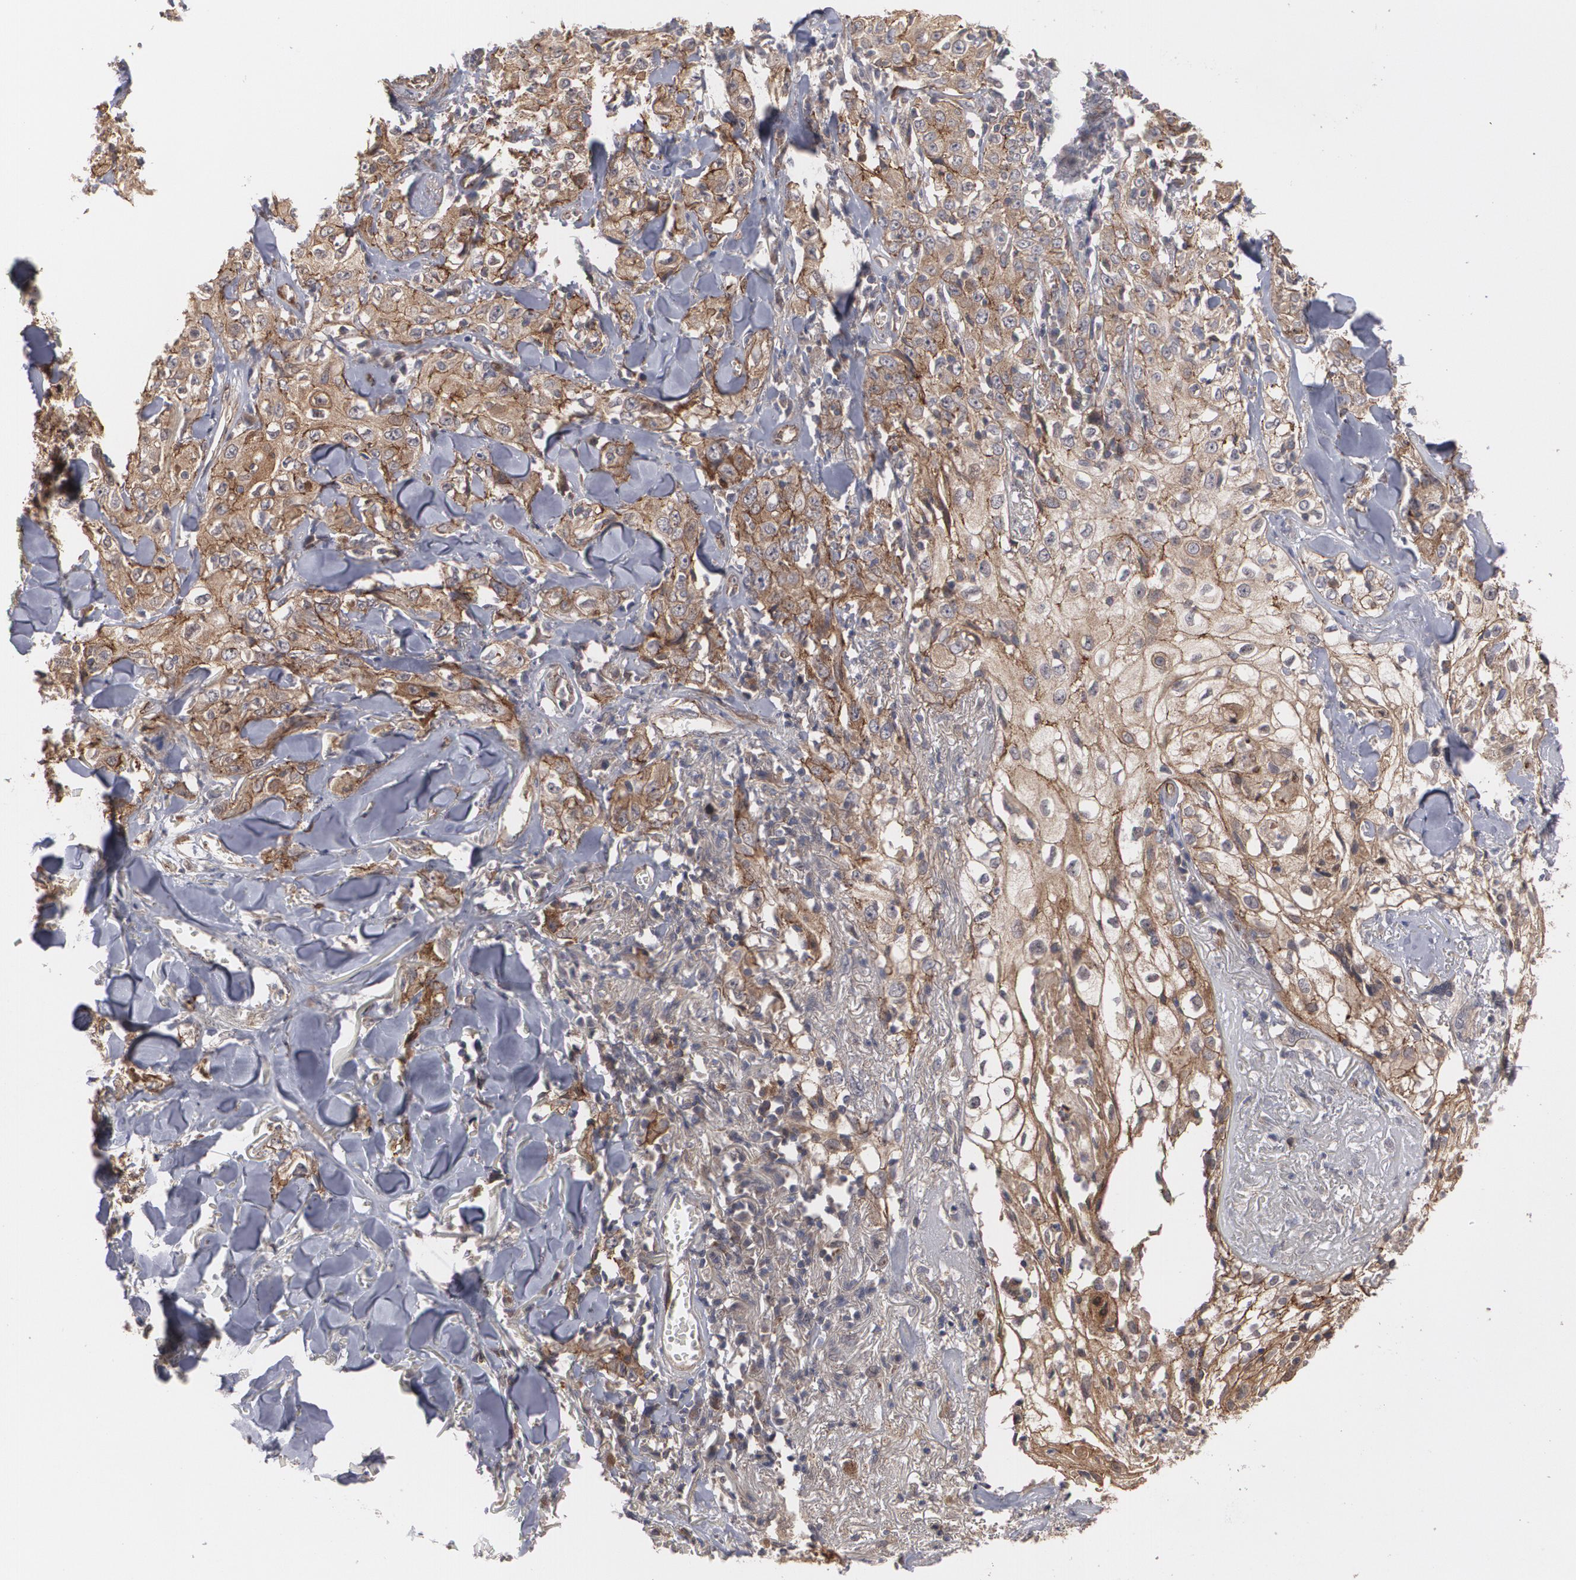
{"staining": {"intensity": "moderate", "quantity": "25%-75%", "location": "cytoplasmic/membranous"}, "tissue": "skin cancer", "cell_type": "Tumor cells", "image_type": "cancer", "snomed": [{"axis": "morphology", "description": "Squamous cell carcinoma, NOS"}, {"axis": "topography", "description": "Skin"}], "caption": "A medium amount of moderate cytoplasmic/membranous expression is present in approximately 25%-75% of tumor cells in skin cancer (squamous cell carcinoma) tissue.", "gene": "TJP1", "patient": {"sex": "male", "age": 65}}